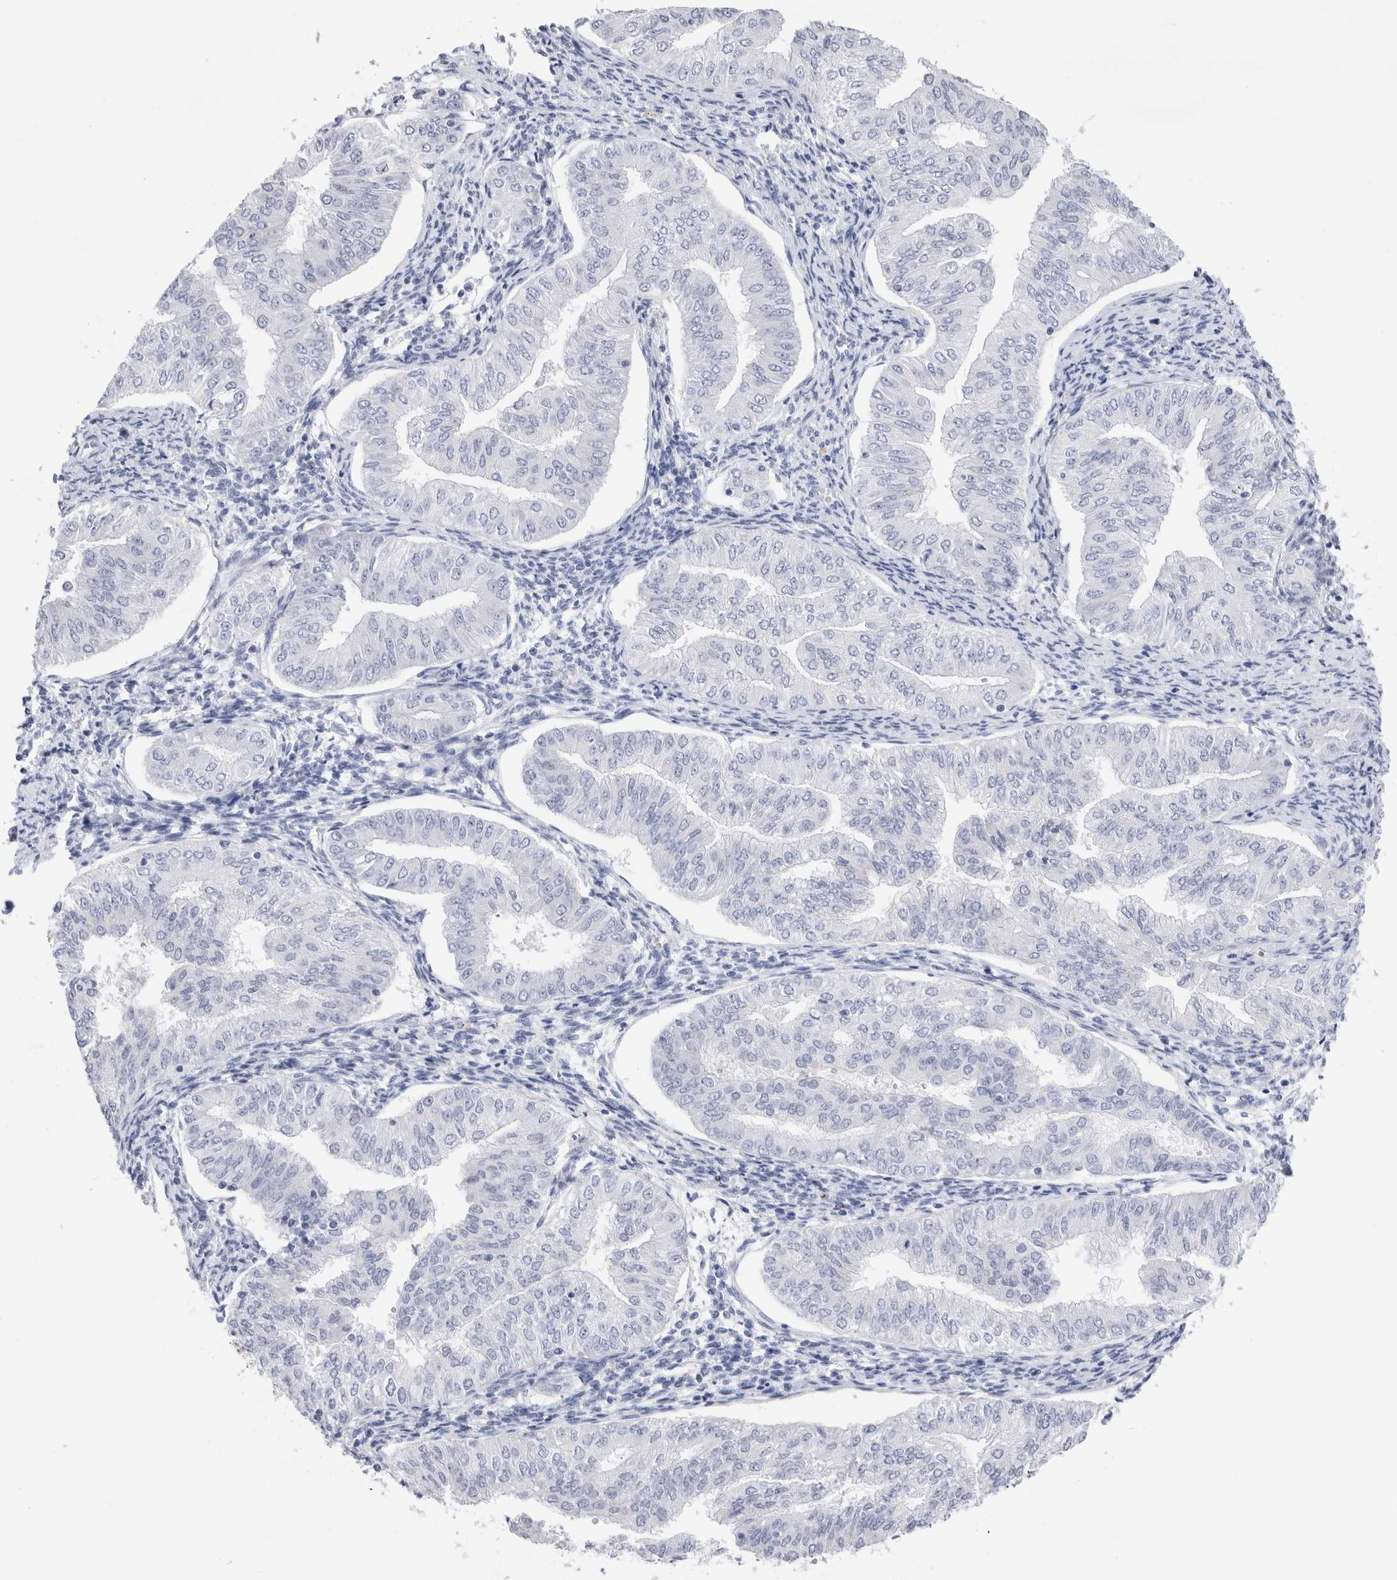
{"staining": {"intensity": "negative", "quantity": "none", "location": "none"}, "tissue": "endometrial cancer", "cell_type": "Tumor cells", "image_type": "cancer", "snomed": [{"axis": "morphology", "description": "Normal tissue, NOS"}, {"axis": "morphology", "description": "Adenocarcinoma, NOS"}, {"axis": "topography", "description": "Endometrium"}], "caption": "High magnification brightfield microscopy of endometrial cancer (adenocarcinoma) stained with DAB (brown) and counterstained with hematoxylin (blue): tumor cells show no significant expression.", "gene": "SLC10A5", "patient": {"sex": "female", "age": 53}}